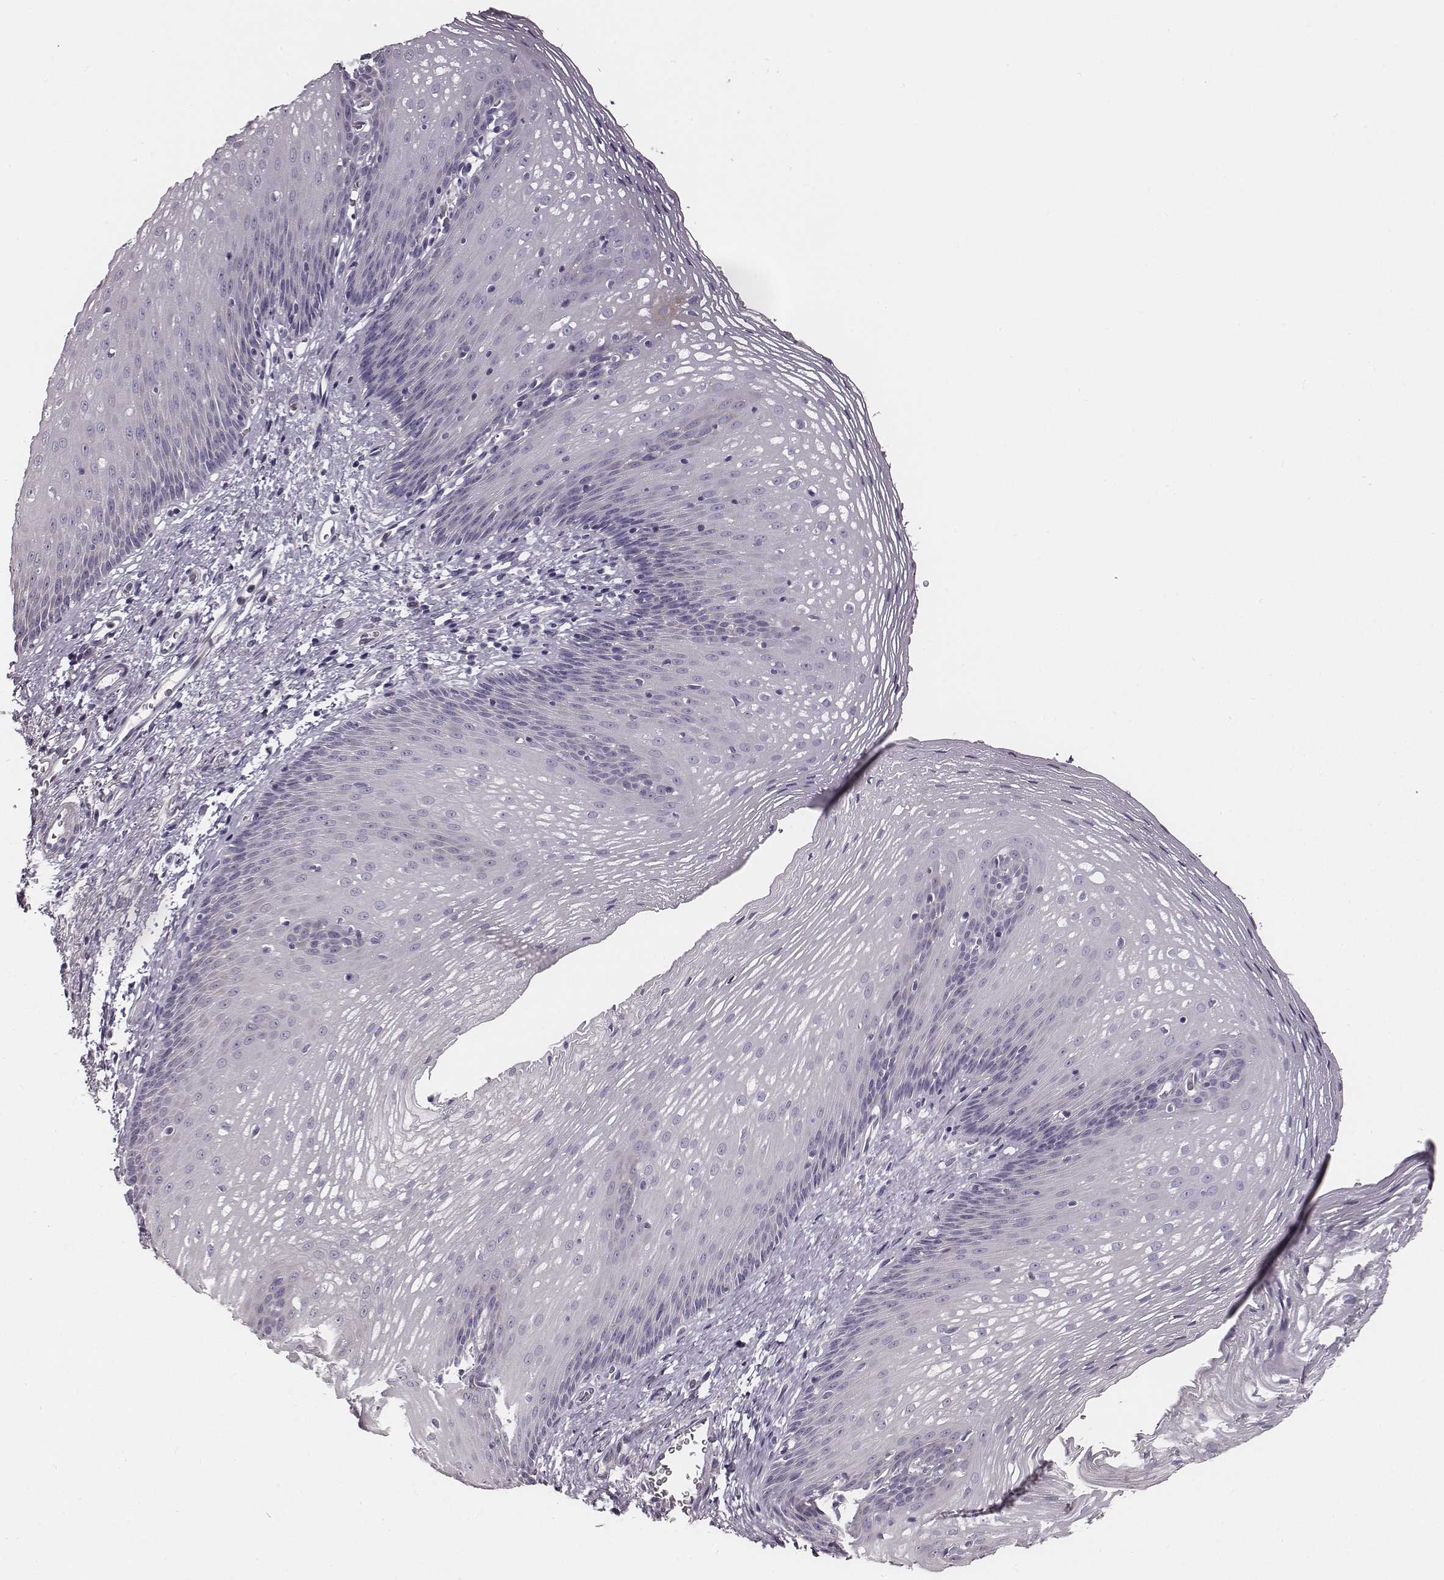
{"staining": {"intensity": "negative", "quantity": "none", "location": "none"}, "tissue": "esophagus", "cell_type": "Squamous epithelial cells", "image_type": "normal", "snomed": [{"axis": "morphology", "description": "Normal tissue, NOS"}, {"axis": "topography", "description": "Esophagus"}], "caption": "Histopathology image shows no protein expression in squamous epithelial cells of normal esophagus. (Brightfield microscopy of DAB IHC at high magnification).", "gene": "UBL4B", "patient": {"sex": "male", "age": 76}}